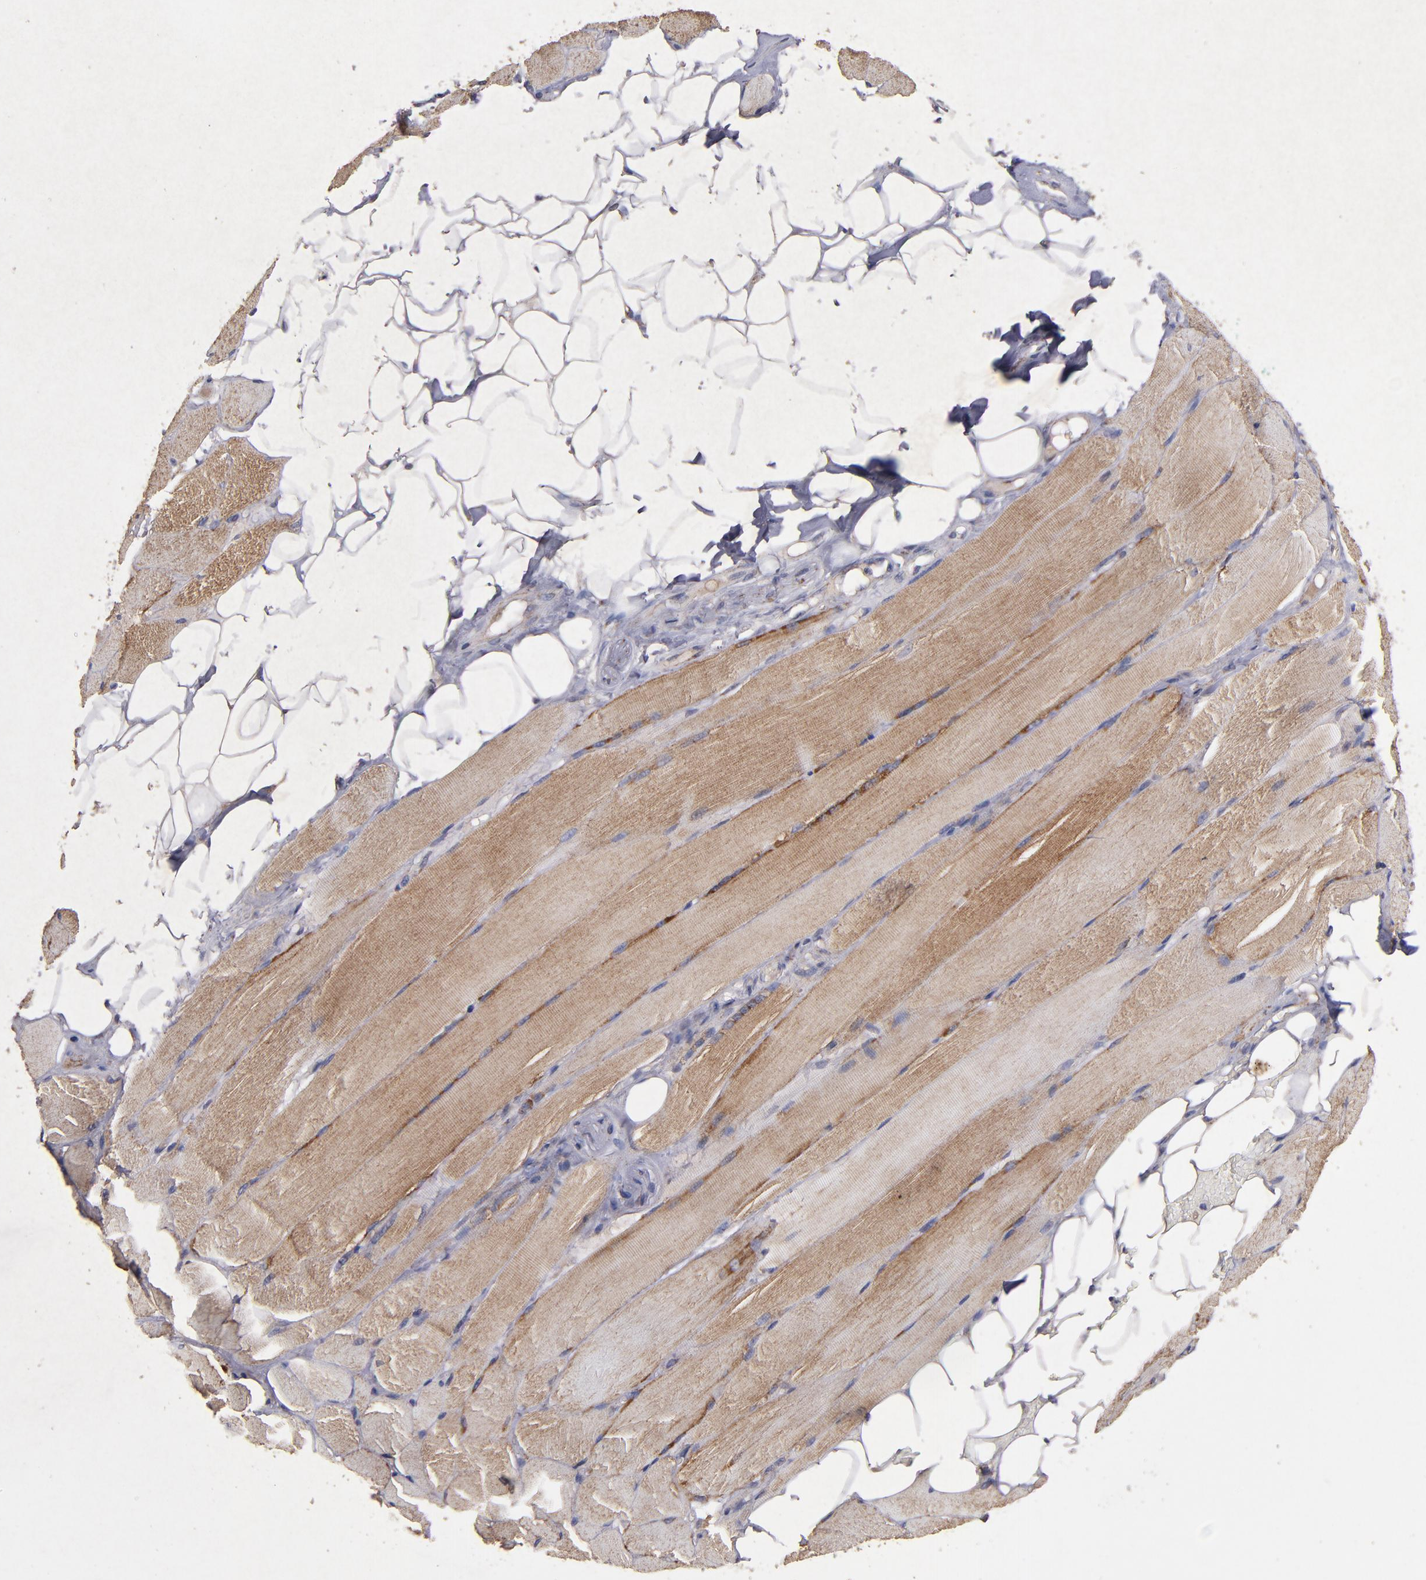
{"staining": {"intensity": "weak", "quantity": ">75%", "location": "cytoplasmic/membranous"}, "tissue": "skeletal muscle", "cell_type": "Myocytes", "image_type": "normal", "snomed": [{"axis": "morphology", "description": "Normal tissue, NOS"}, {"axis": "topography", "description": "Skeletal muscle"}, {"axis": "topography", "description": "Peripheral nerve tissue"}], "caption": "DAB immunohistochemical staining of normal human skeletal muscle shows weak cytoplasmic/membranous protein positivity in approximately >75% of myocytes.", "gene": "TIMM9", "patient": {"sex": "female", "age": 84}}